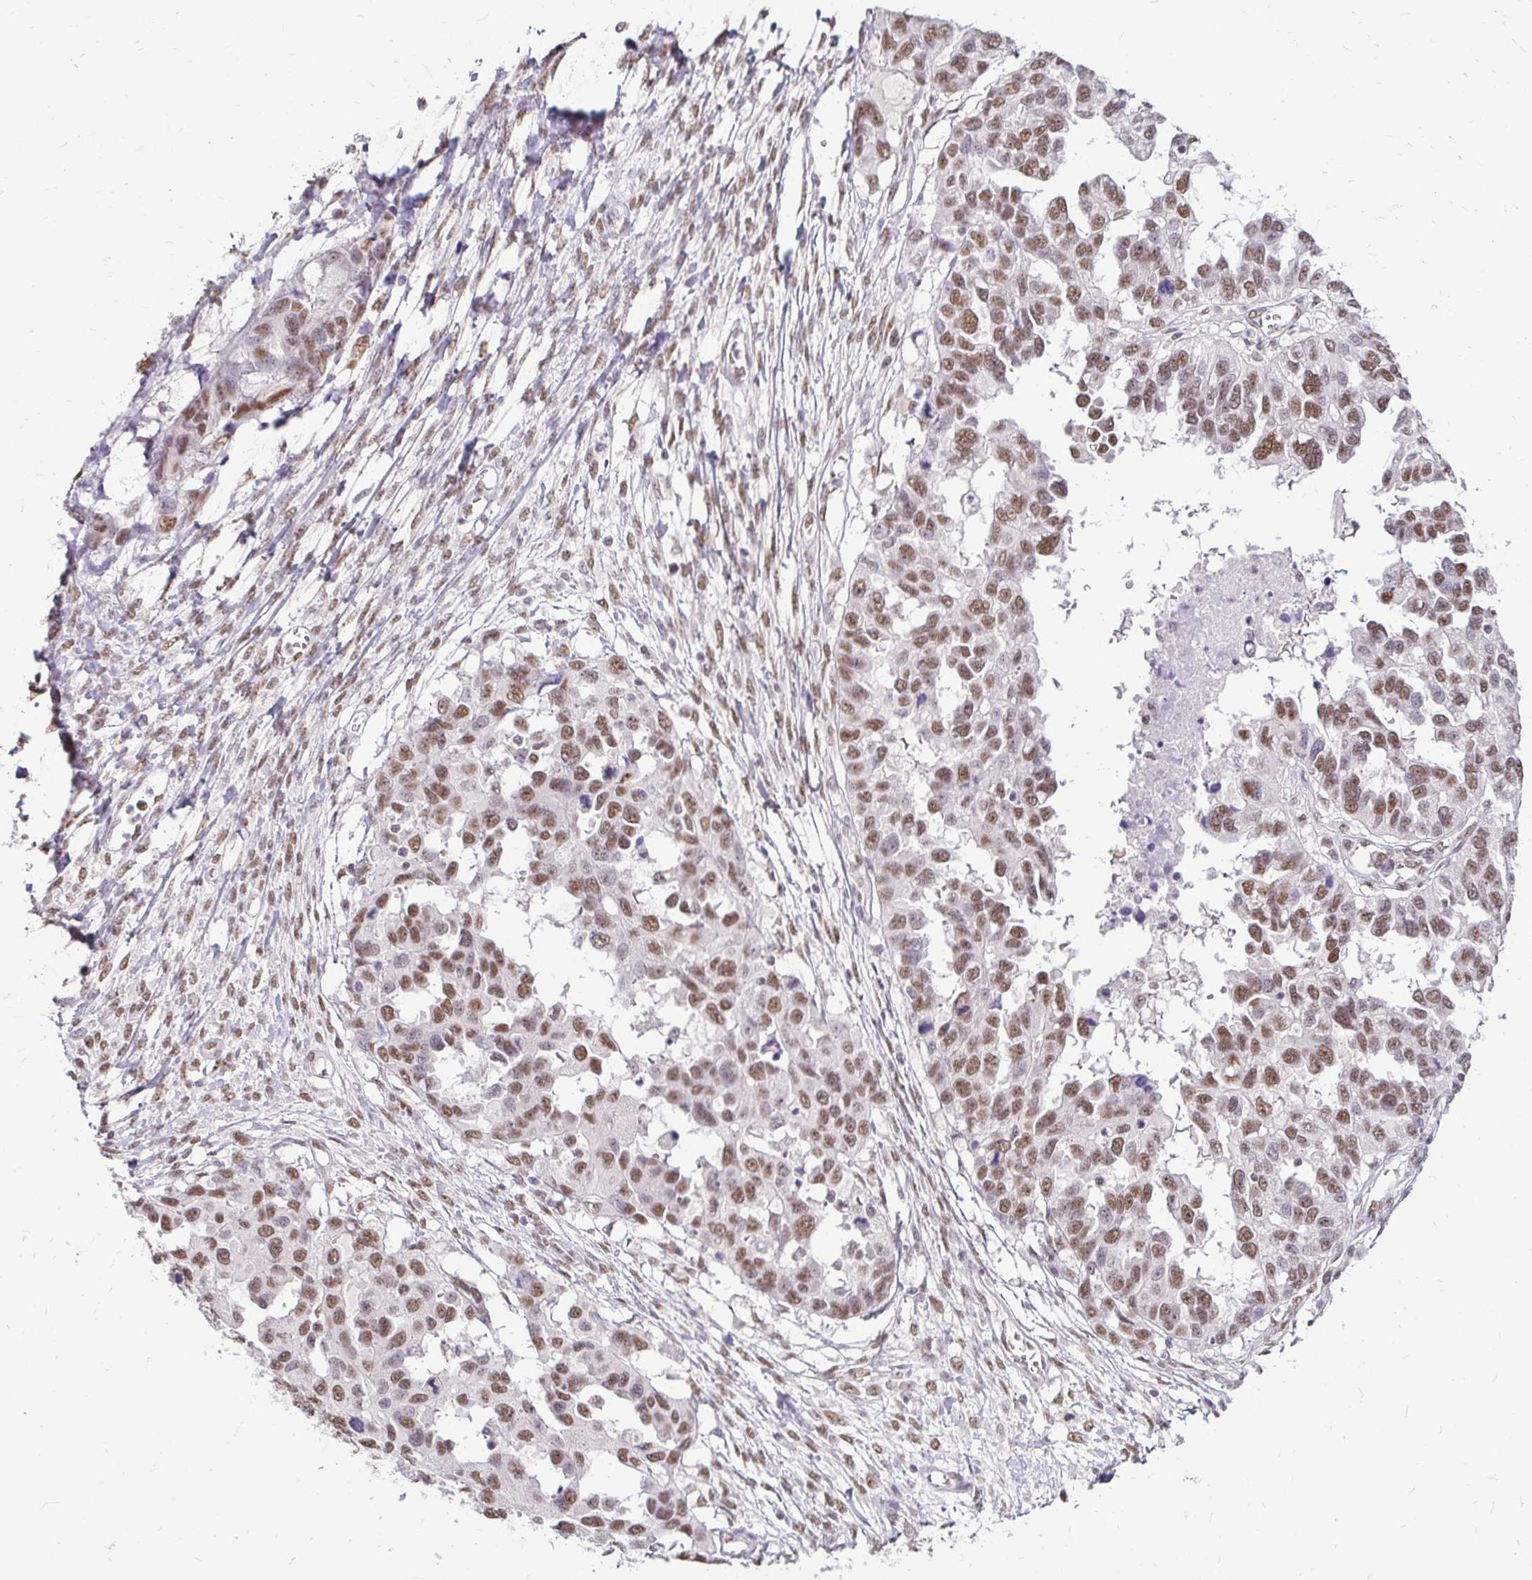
{"staining": {"intensity": "moderate", "quantity": ">75%", "location": "nuclear"}, "tissue": "ovarian cancer", "cell_type": "Tumor cells", "image_type": "cancer", "snomed": [{"axis": "morphology", "description": "Cystadenocarcinoma, serous, NOS"}, {"axis": "topography", "description": "Ovary"}], "caption": "IHC of ovarian serous cystadenocarcinoma demonstrates medium levels of moderate nuclear staining in about >75% of tumor cells.", "gene": "RIMS4", "patient": {"sex": "female", "age": 53}}